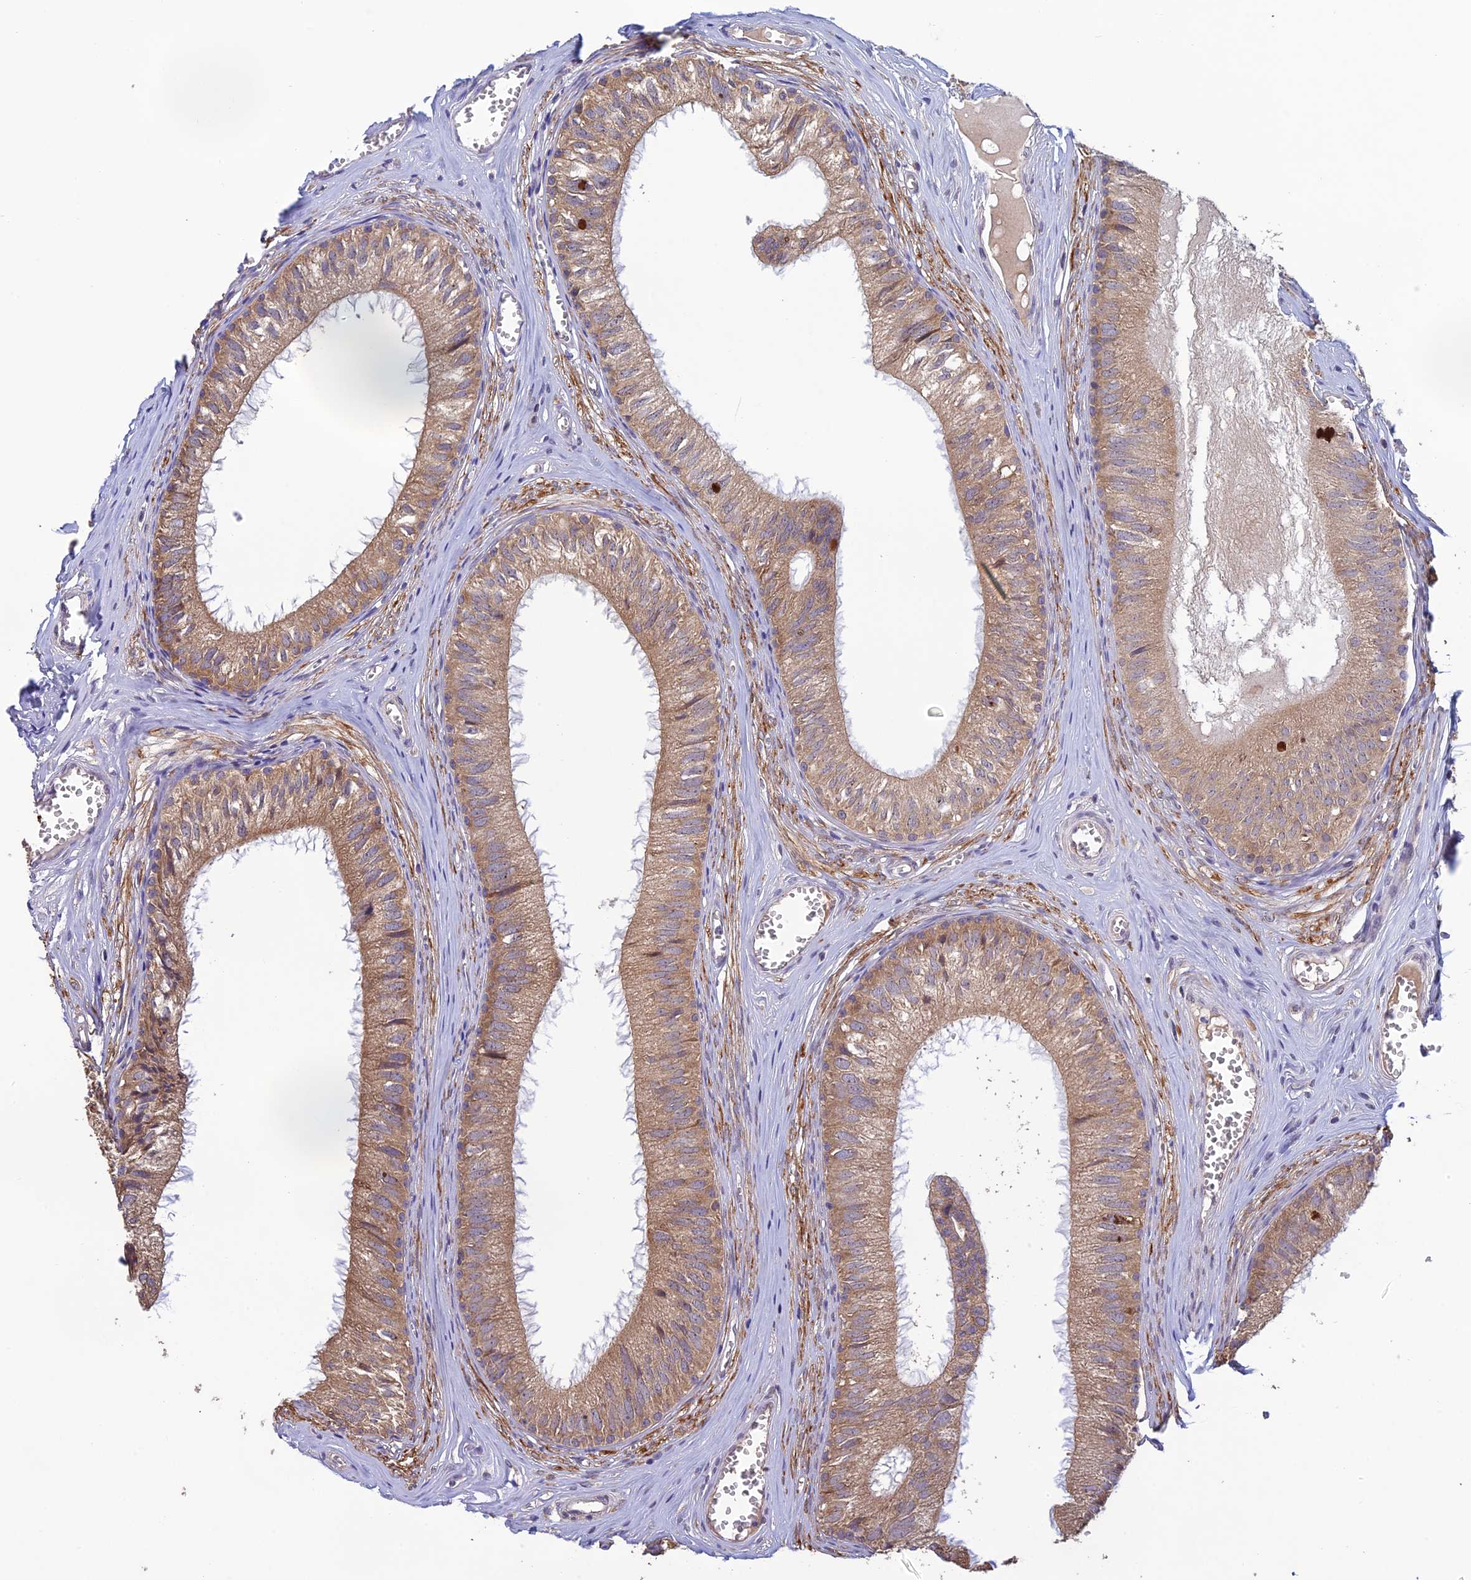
{"staining": {"intensity": "moderate", "quantity": ">75%", "location": "cytoplasmic/membranous"}, "tissue": "epididymis", "cell_type": "Glandular cells", "image_type": "normal", "snomed": [{"axis": "morphology", "description": "Normal tissue, NOS"}, {"axis": "topography", "description": "Epididymis"}], "caption": "Epididymis stained with DAB immunohistochemistry demonstrates medium levels of moderate cytoplasmic/membranous staining in approximately >75% of glandular cells.", "gene": "MRNIP", "patient": {"sex": "male", "age": 36}}